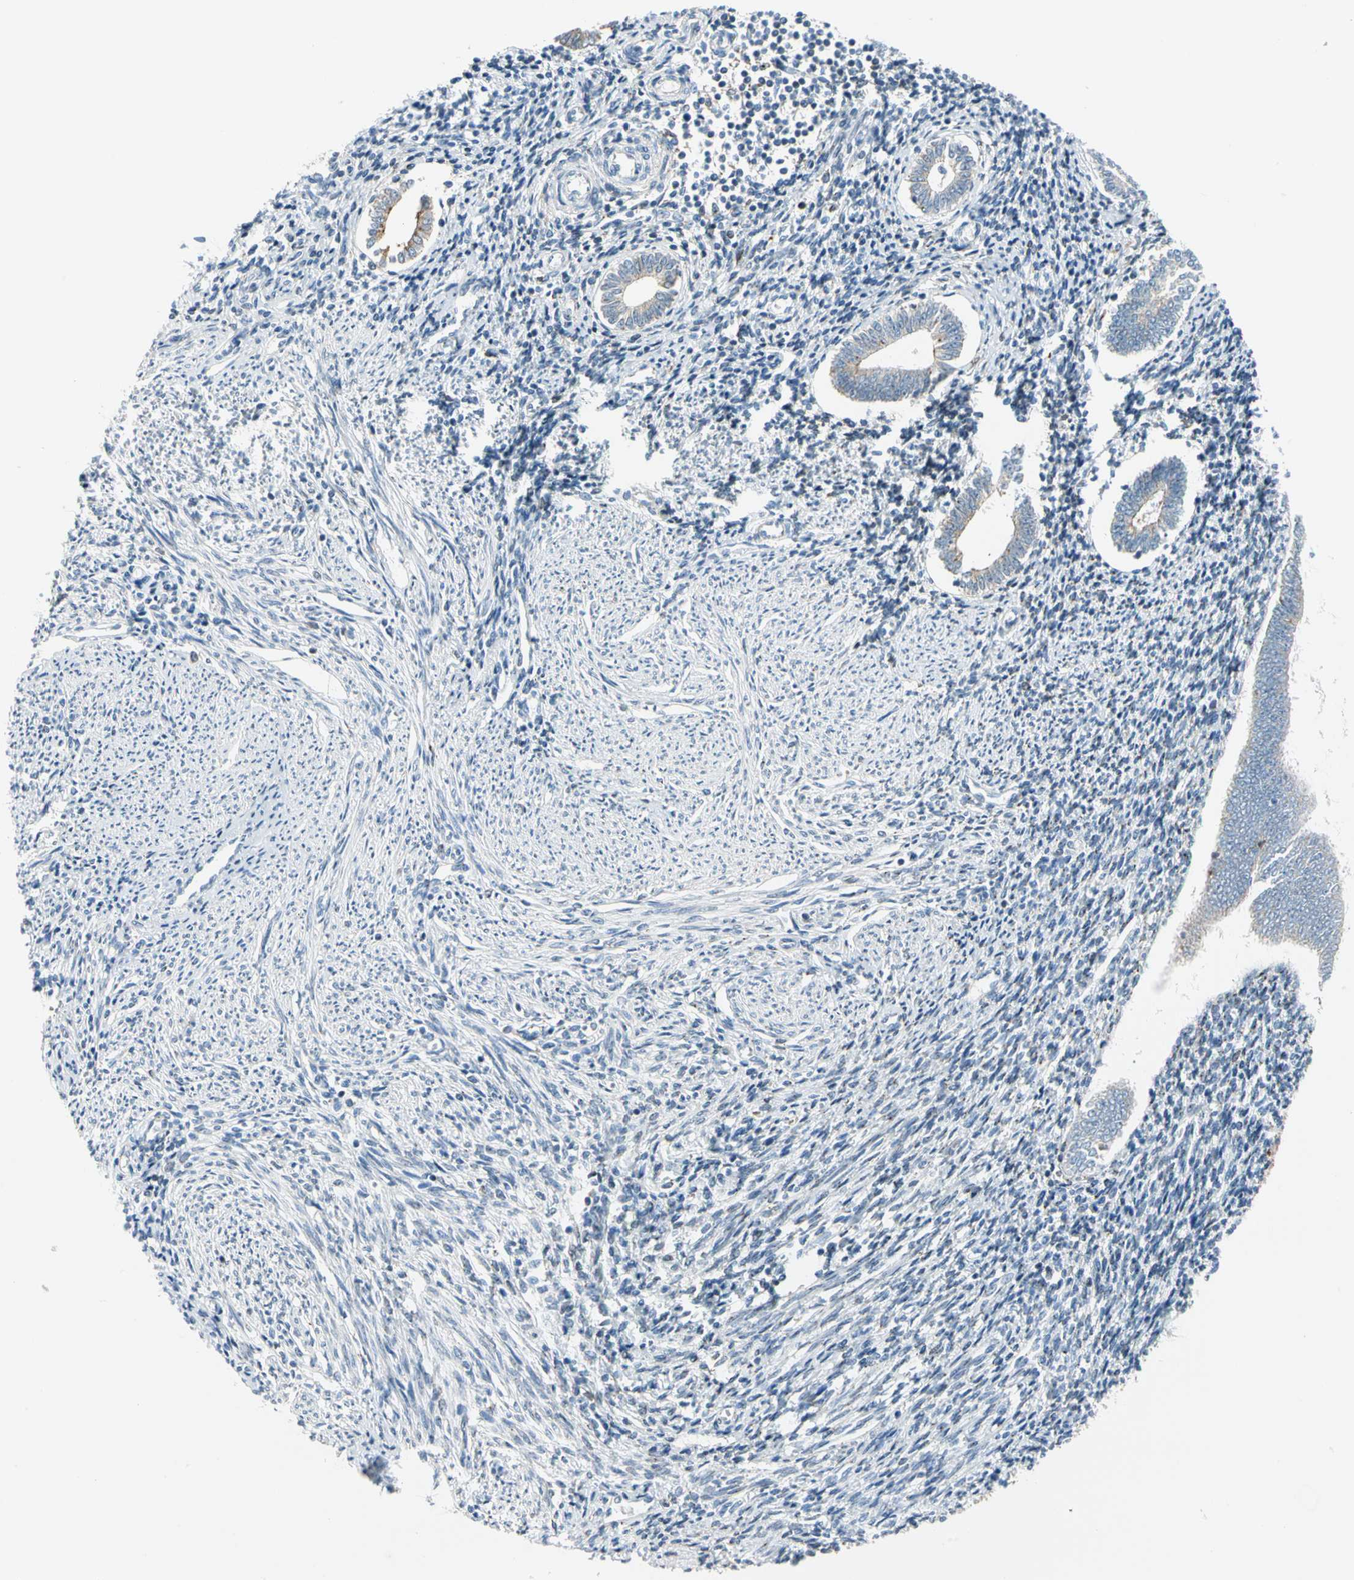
{"staining": {"intensity": "negative", "quantity": "none", "location": "none"}, "tissue": "endometrium", "cell_type": "Cells in endometrial stroma", "image_type": "normal", "snomed": [{"axis": "morphology", "description": "Normal tissue, NOS"}, {"axis": "topography", "description": "Endometrium"}], "caption": "High magnification brightfield microscopy of normal endometrium stained with DAB (brown) and counterstained with hematoxylin (blue): cells in endometrial stroma show no significant expression. (IHC, brightfield microscopy, high magnification).", "gene": "NUCB1", "patient": {"sex": "female", "age": 52}}